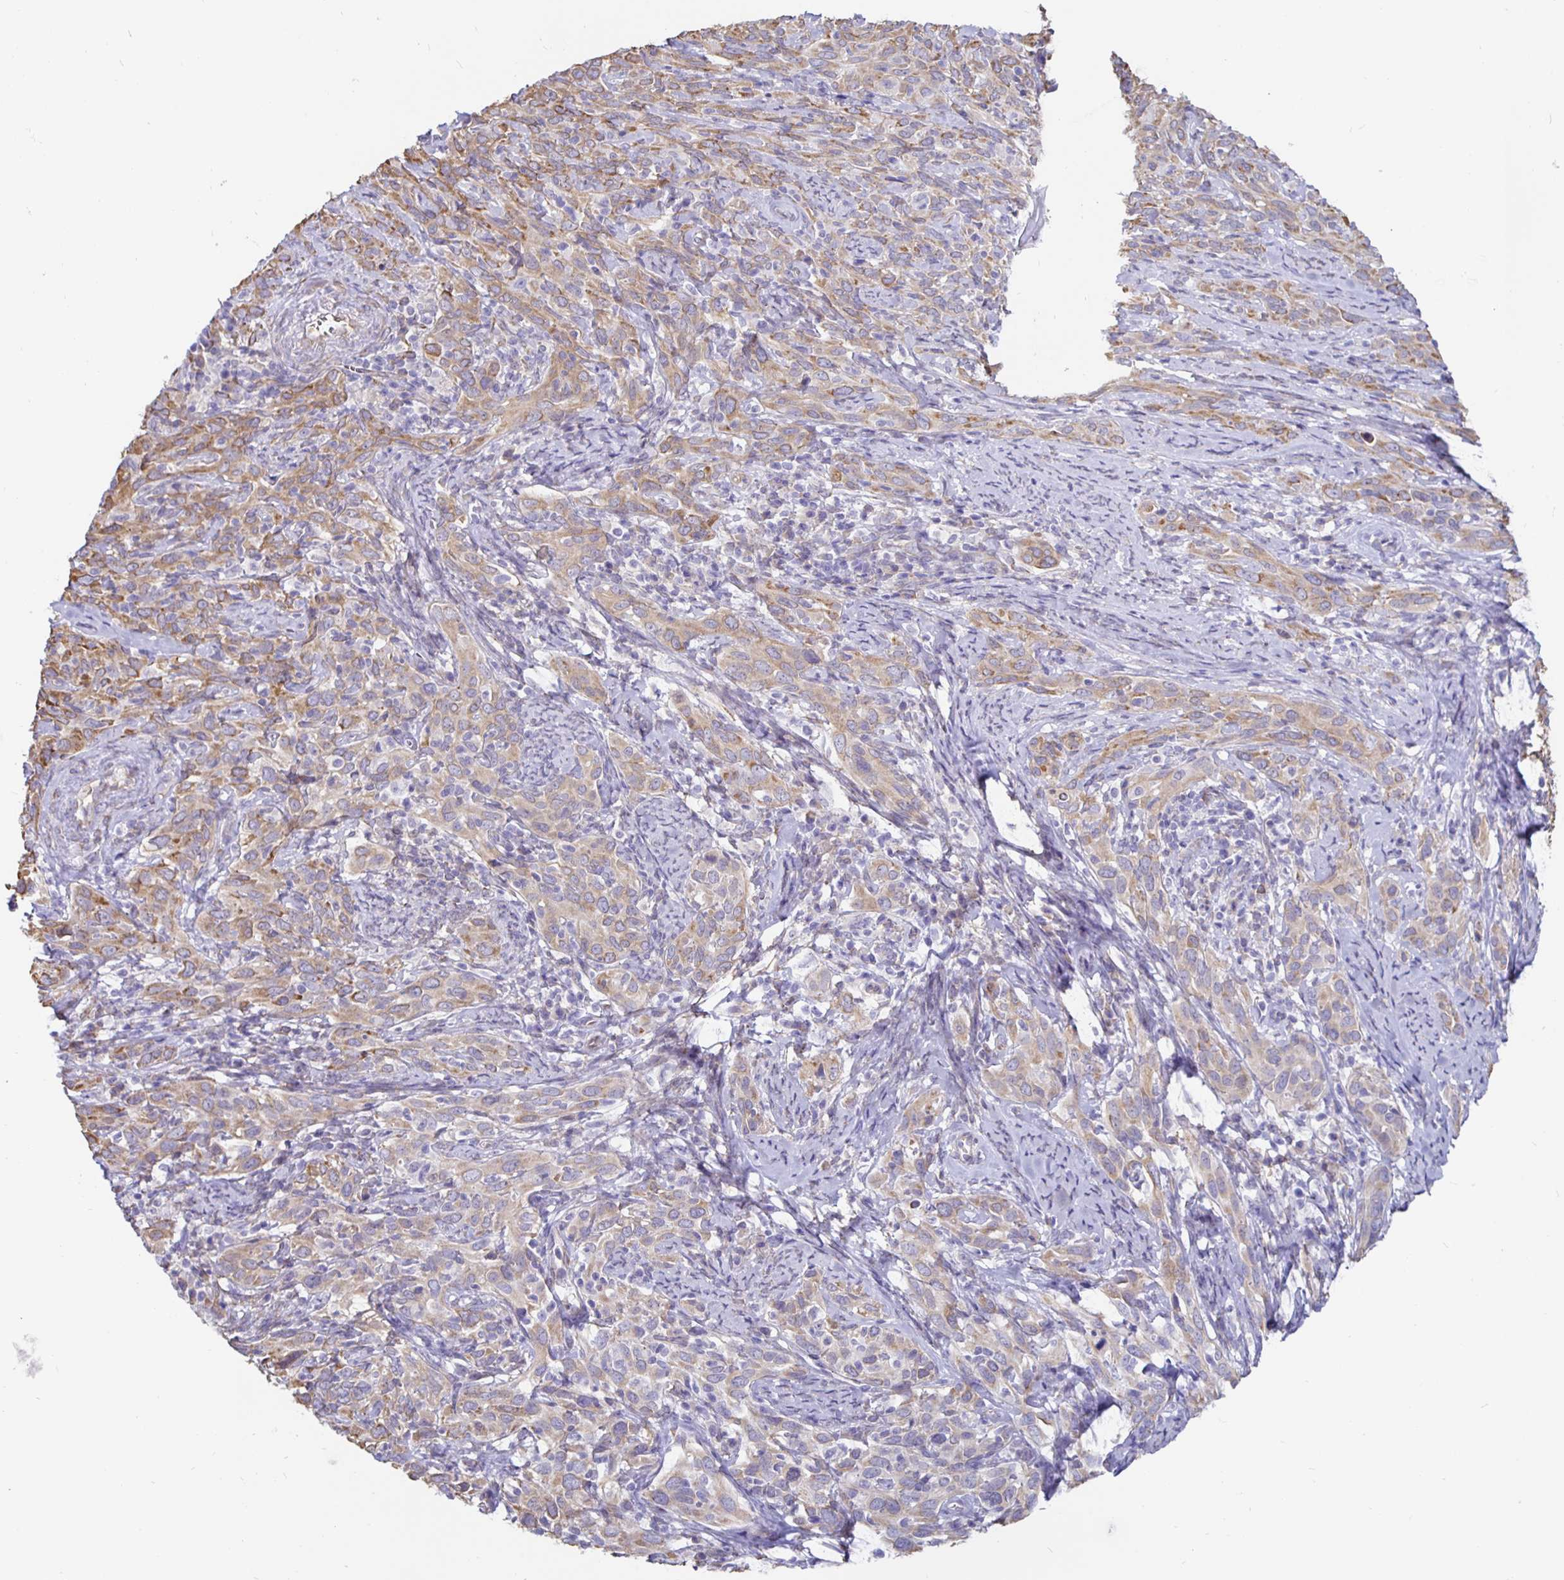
{"staining": {"intensity": "weak", "quantity": "25%-75%", "location": "cytoplasmic/membranous"}, "tissue": "cervical cancer", "cell_type": "Tumor cells", "image_type": "cancer", "snomed": [{"axis": "morphology", "description": "Normal tissue, NOS"}, {"axis": "morphology", "description": "Squamous cell carcinoma, NOS"}, {"axis": "topography", "description": "Cervix"}], "caption": "Cervical squamous cell carcinoma stained with DAB (3,3'-diaminobenzidine) immunohistochemistry (IHC) reveals low levels of weak cytoplasmic/membranous positivity in approximately 25%-75% of tumor cells.", "gene": "DNAI2", "patient": {"sex": "female", "age": 51}}